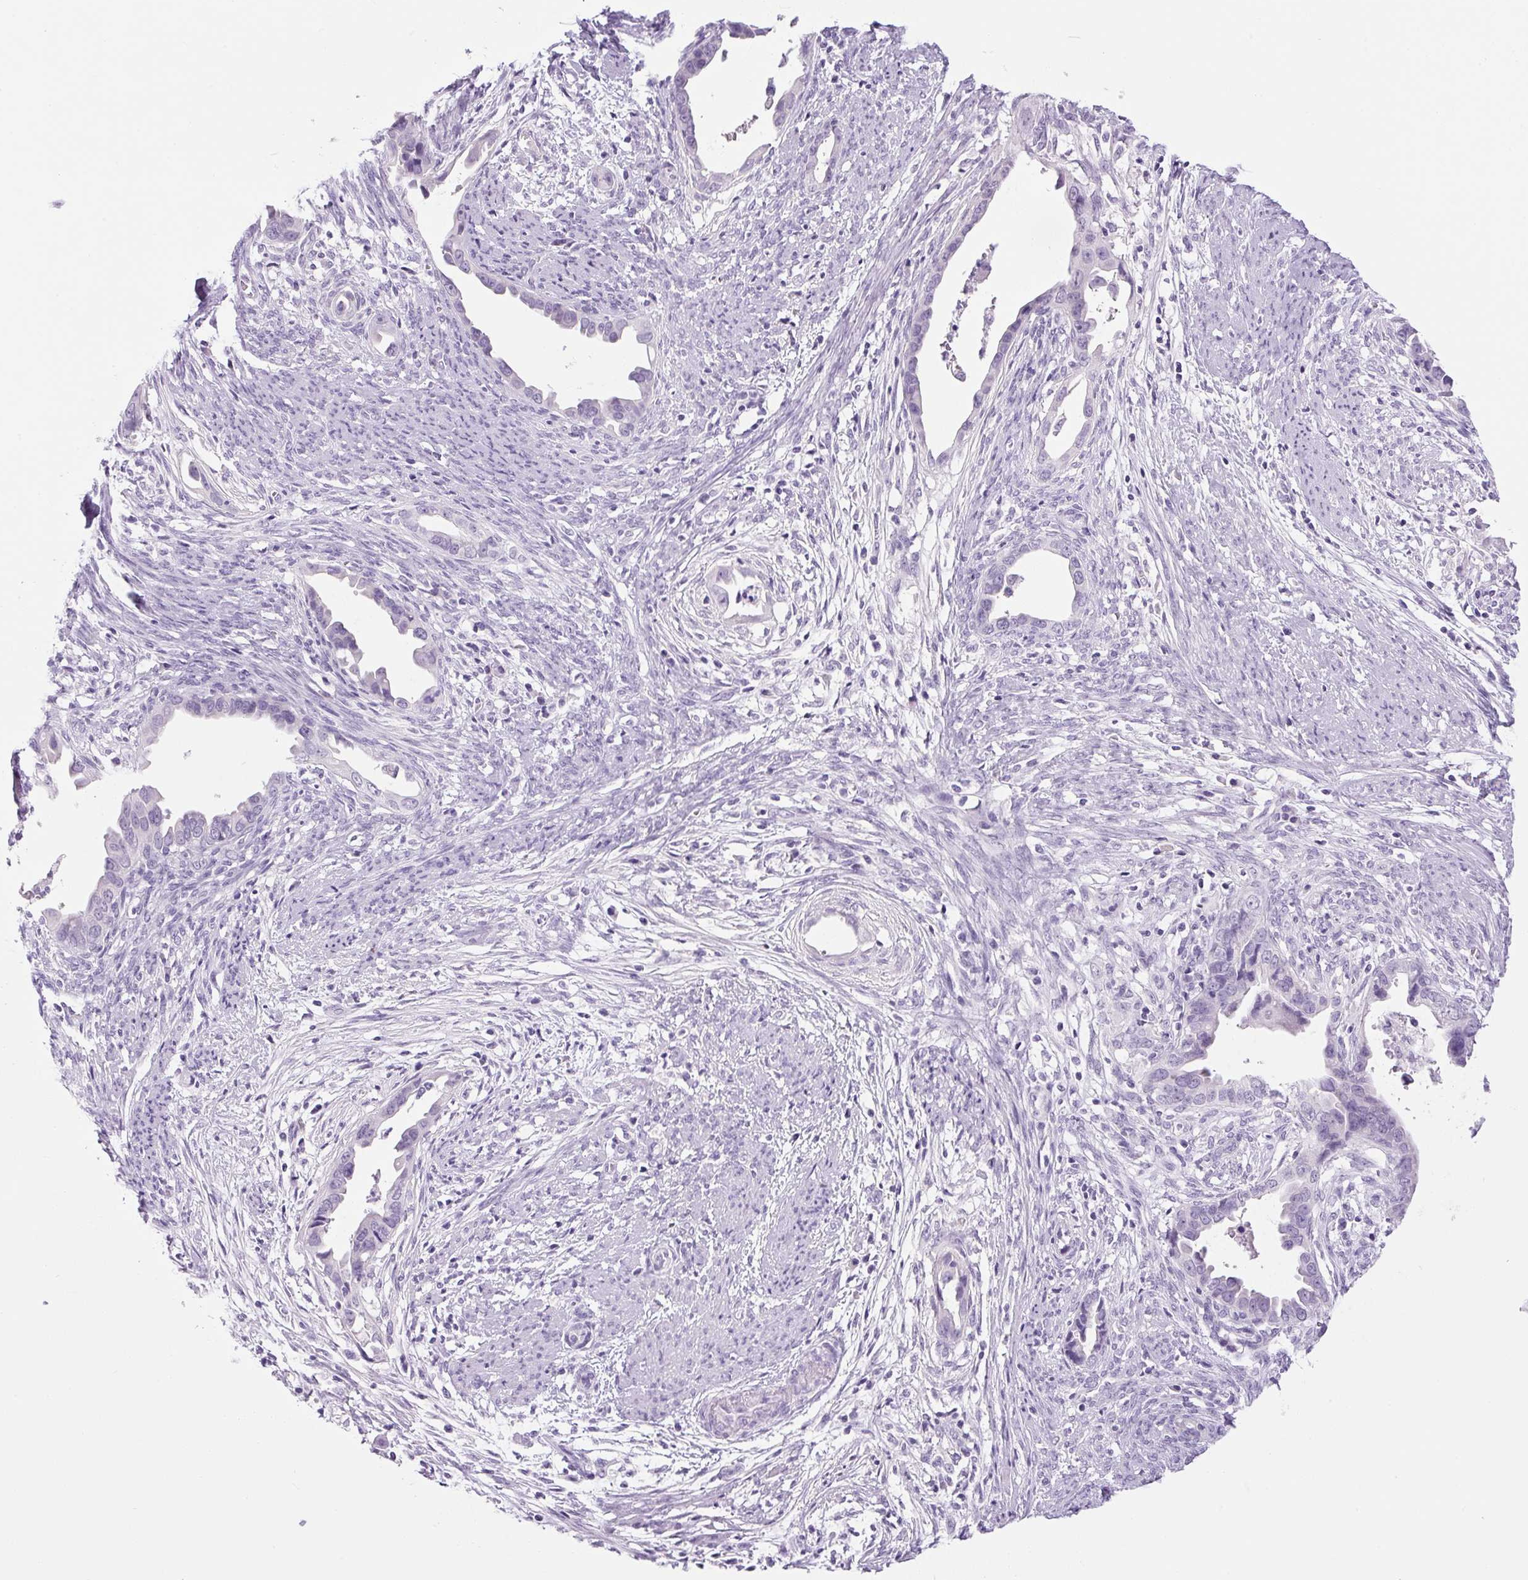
{"staining": {"intensity": "negative", "quantity": "none", "location": "none"}, "tissue": "endometrial cancer", "cell_type": "Tumor cells", "image_type": "cancer", "snomed": [{"axis": "morphology", "description": "Adenocarcinoma, NOS"}, {"axis": "topography", "description": "Endometrium"}], "caption": "Immunohistochemistry of human endometrial cancer (adenocarcinoma) shows no staining in tumor cells.", "gene": "COL9A2", "patient": {"sex": "female", "age": 57}}